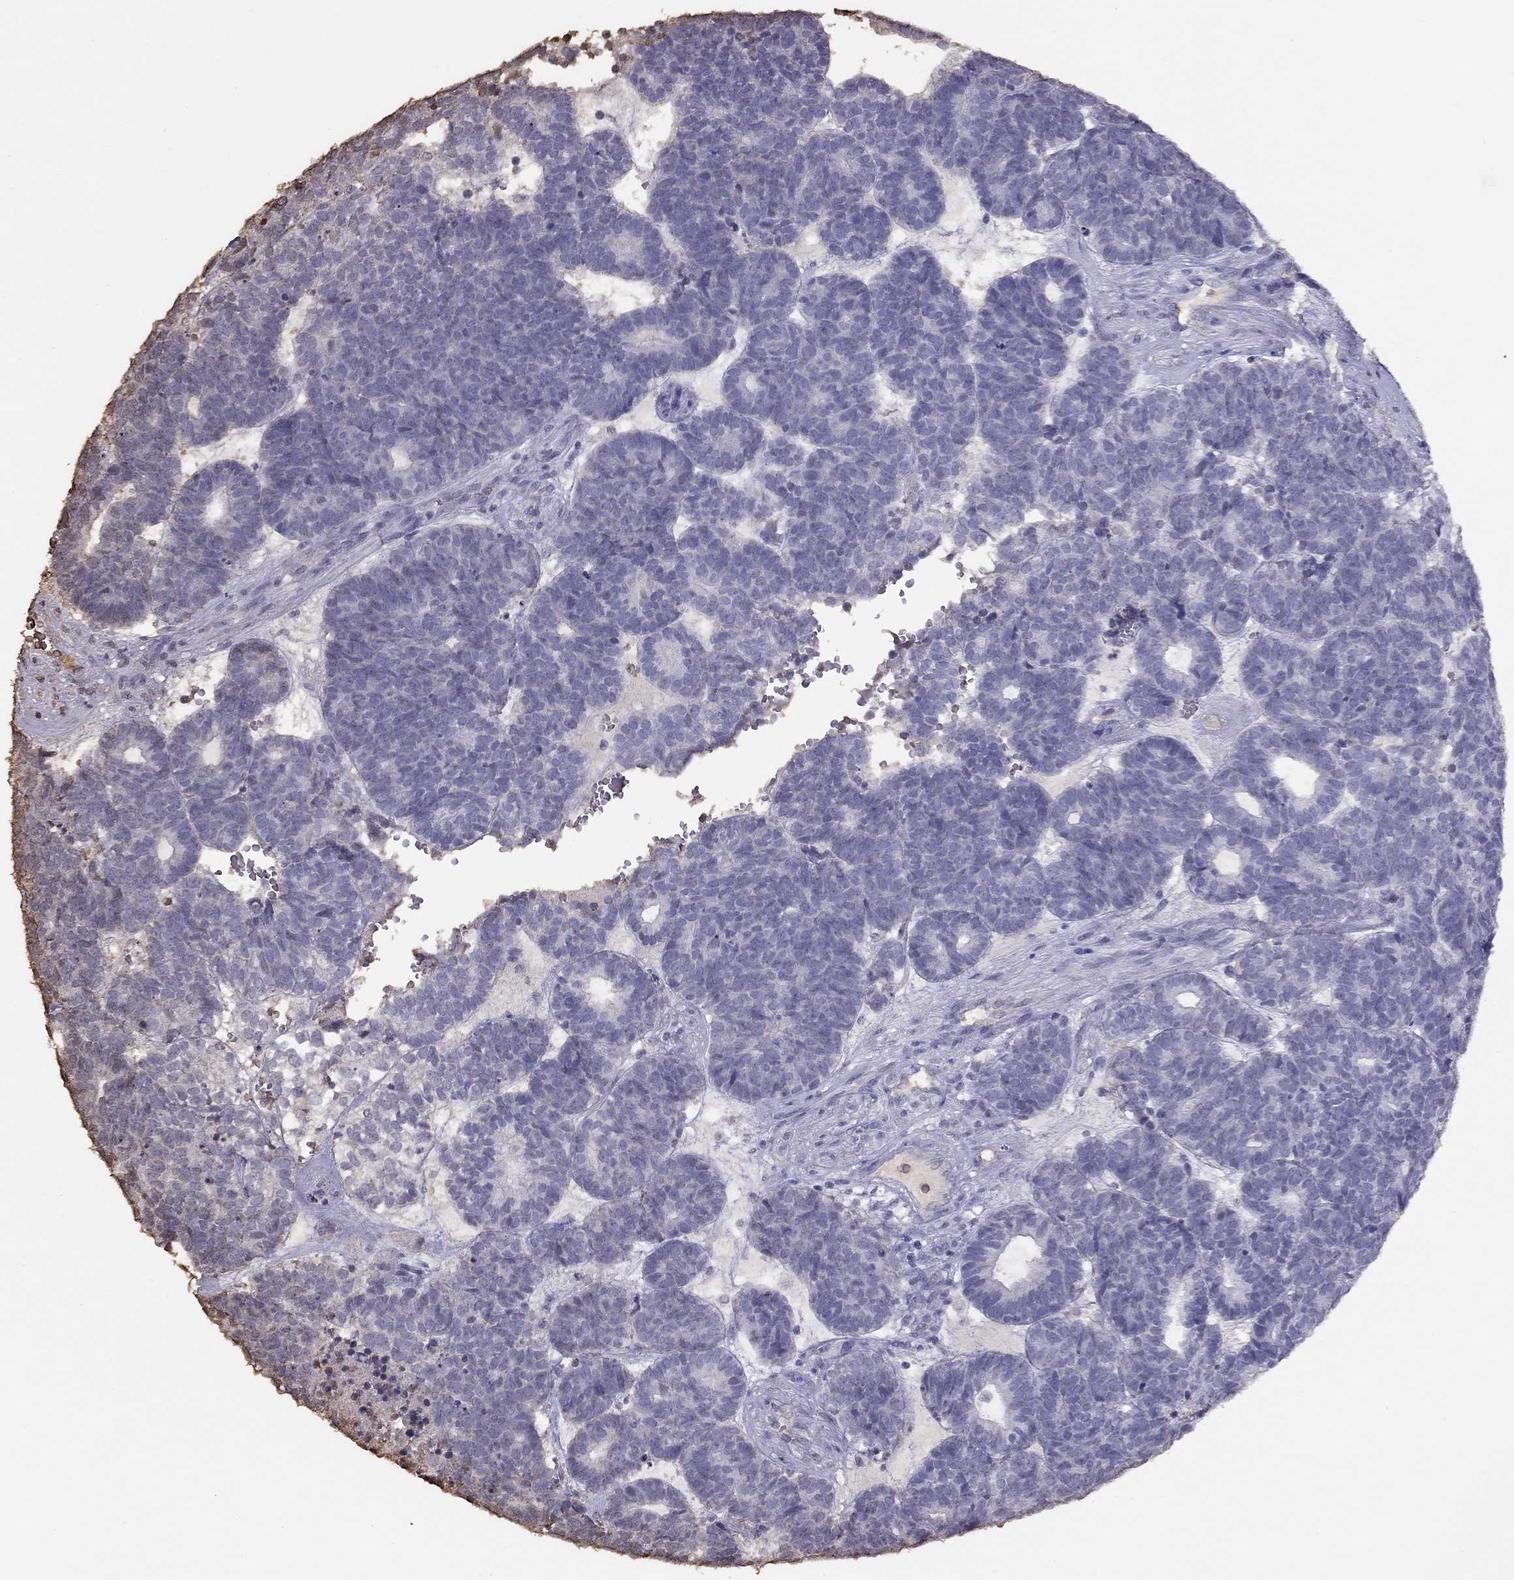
{"staining": {"intensity": "negative", "quantity": "none", "location": "none"}, "tissue": "head and neck cancer", "cell_type": "Tumor cells", "image_type": "cancer", "snomed": [{"axis": "morphology", "description": "Adenocarcinoma, NOS"}, {"axis": "topography", "description": "Head-Neck"}], "caption": "Immunohistochemistry (IHC) of head and neck cancer (adenocarcinoma) reveals no expression in tumor cells.", "gene": "SUN3", "patient": {"sex": "female", "age": 81}}